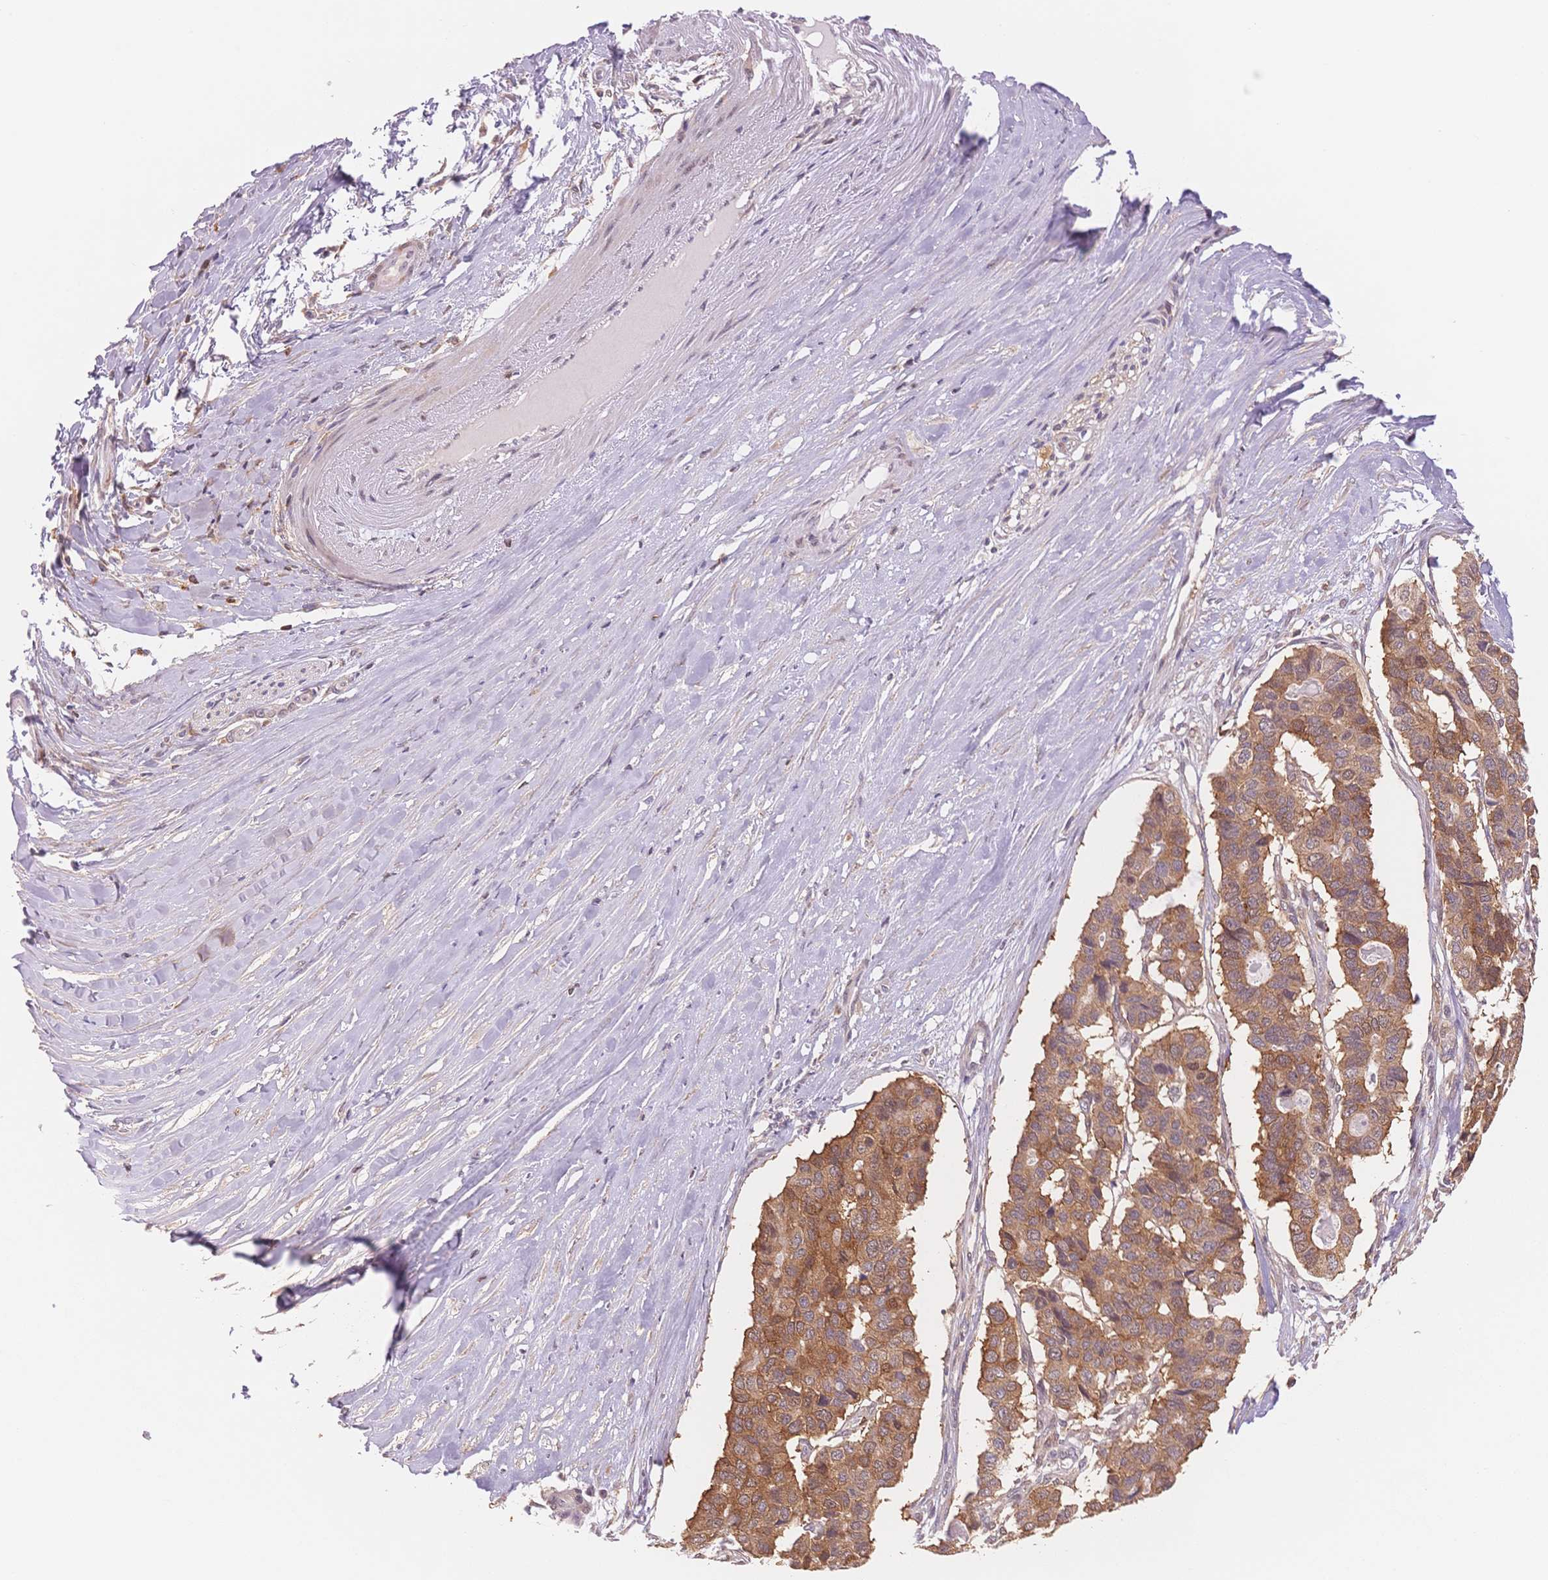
{"staining": {"intensity": "moderate", "quantity": ">75%", "location": "cytoplasmic/membranous"}, "tissue": "pancreatic cancer", "cell_type": "Tumor cells", "image_type": "cancer", "snomed": [{"axis": "morphology", "description": "Adenocarcinoma, NOS"}, {"axis": "topography", "description": "Pancreas"}], "caption": "Tumor cells reveal medium levels of moderate cytoplasmic/membranous positivity in about >75% of cells in human pancreatic adenocarcinoma. Using DAB (brown) and hematoxylin (blue) stains, captured at high magnification using brightfield microscopy.", "gene": "STK39", "patient": {"sex": "male", "age": 50}}